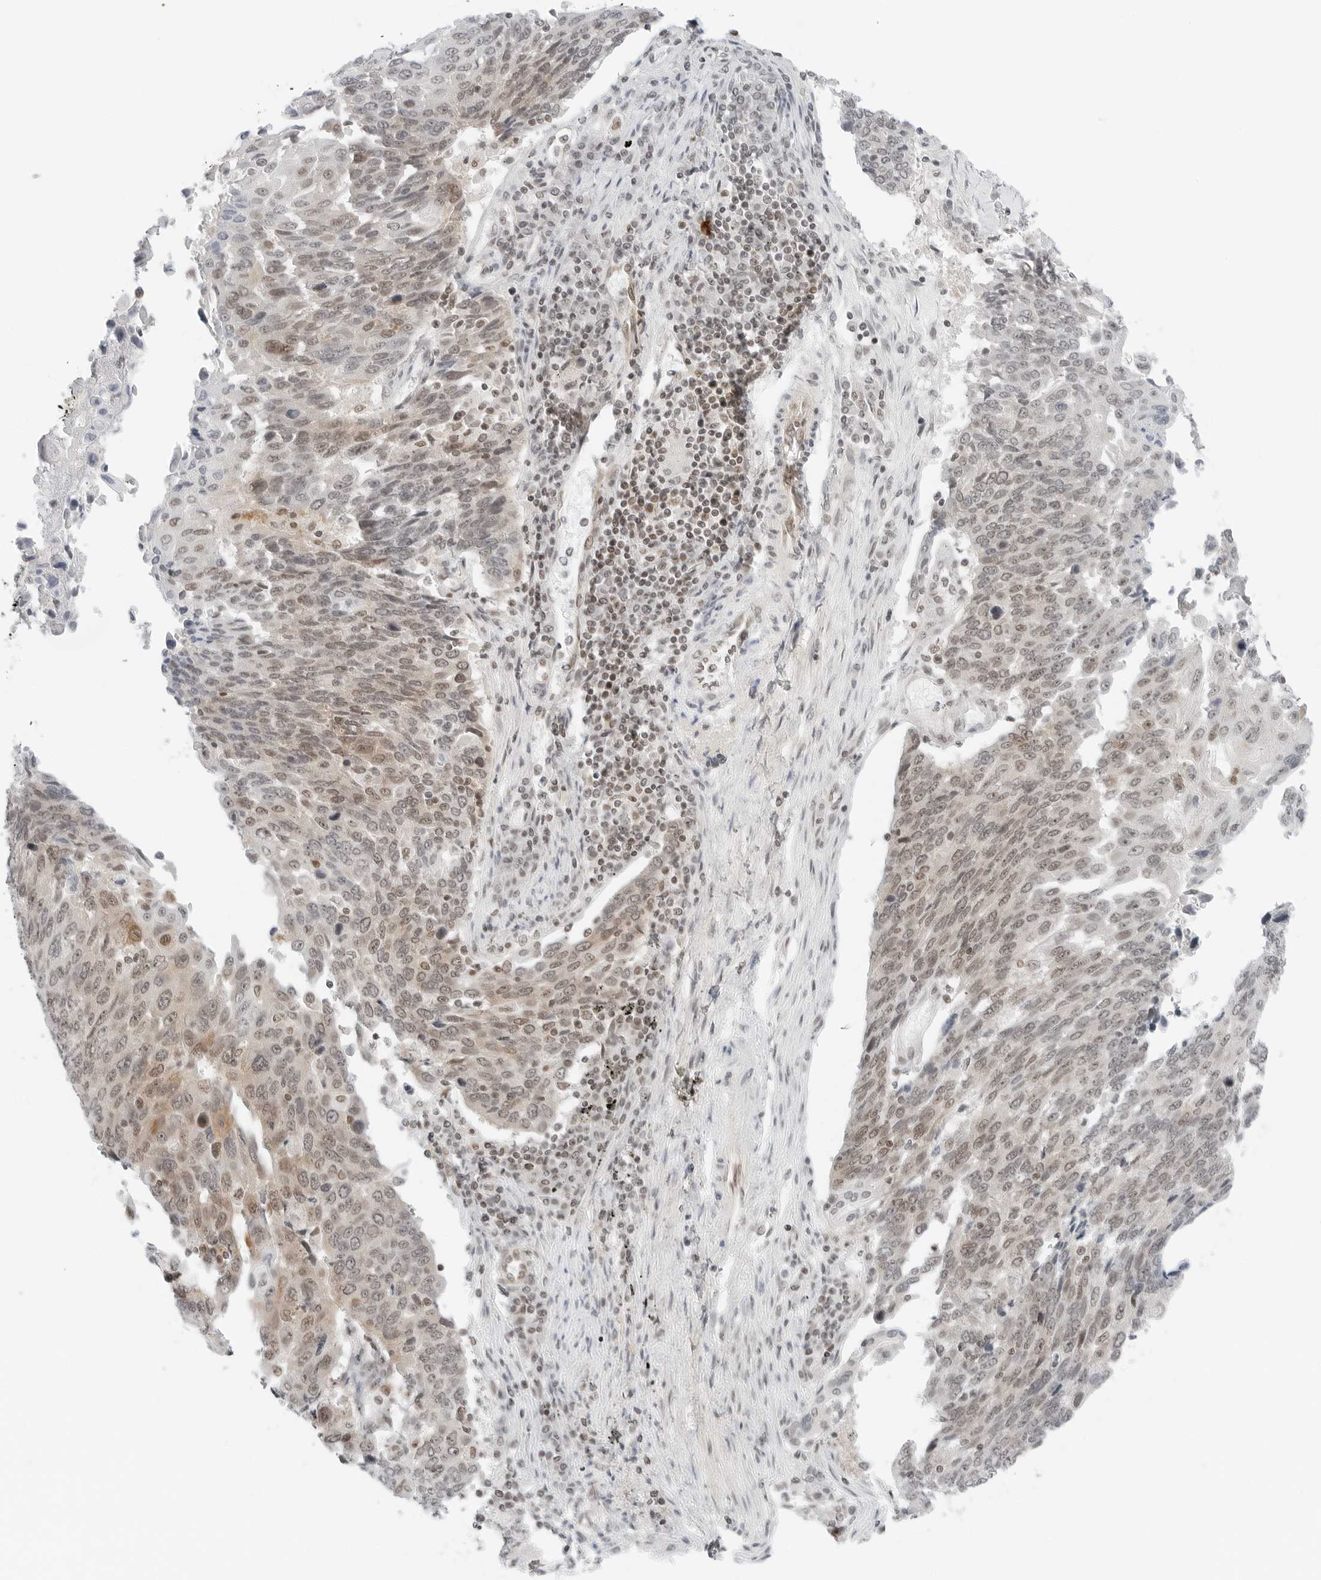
{"staining": {"intensity": "moderate", "quantity": ">75%", "location": "nuclear"}, "tissue": "lung cancer", "cell_type": "Tumor cells", "image_type": "cancer", "snomed": [{"axis": "morphology", "description": "Squamous cell carcinoma, NOS"}, {"axis": "topography", "description": "Lung"}], "caption": "Squamous cell carcinoma (lung) stained for a protein (brown) demonstrates moderate nuclear positive expression in approximately >75% of tumor cells.", "gene": "CRTC2", "patient": {"sex": "male", "age": 66}}